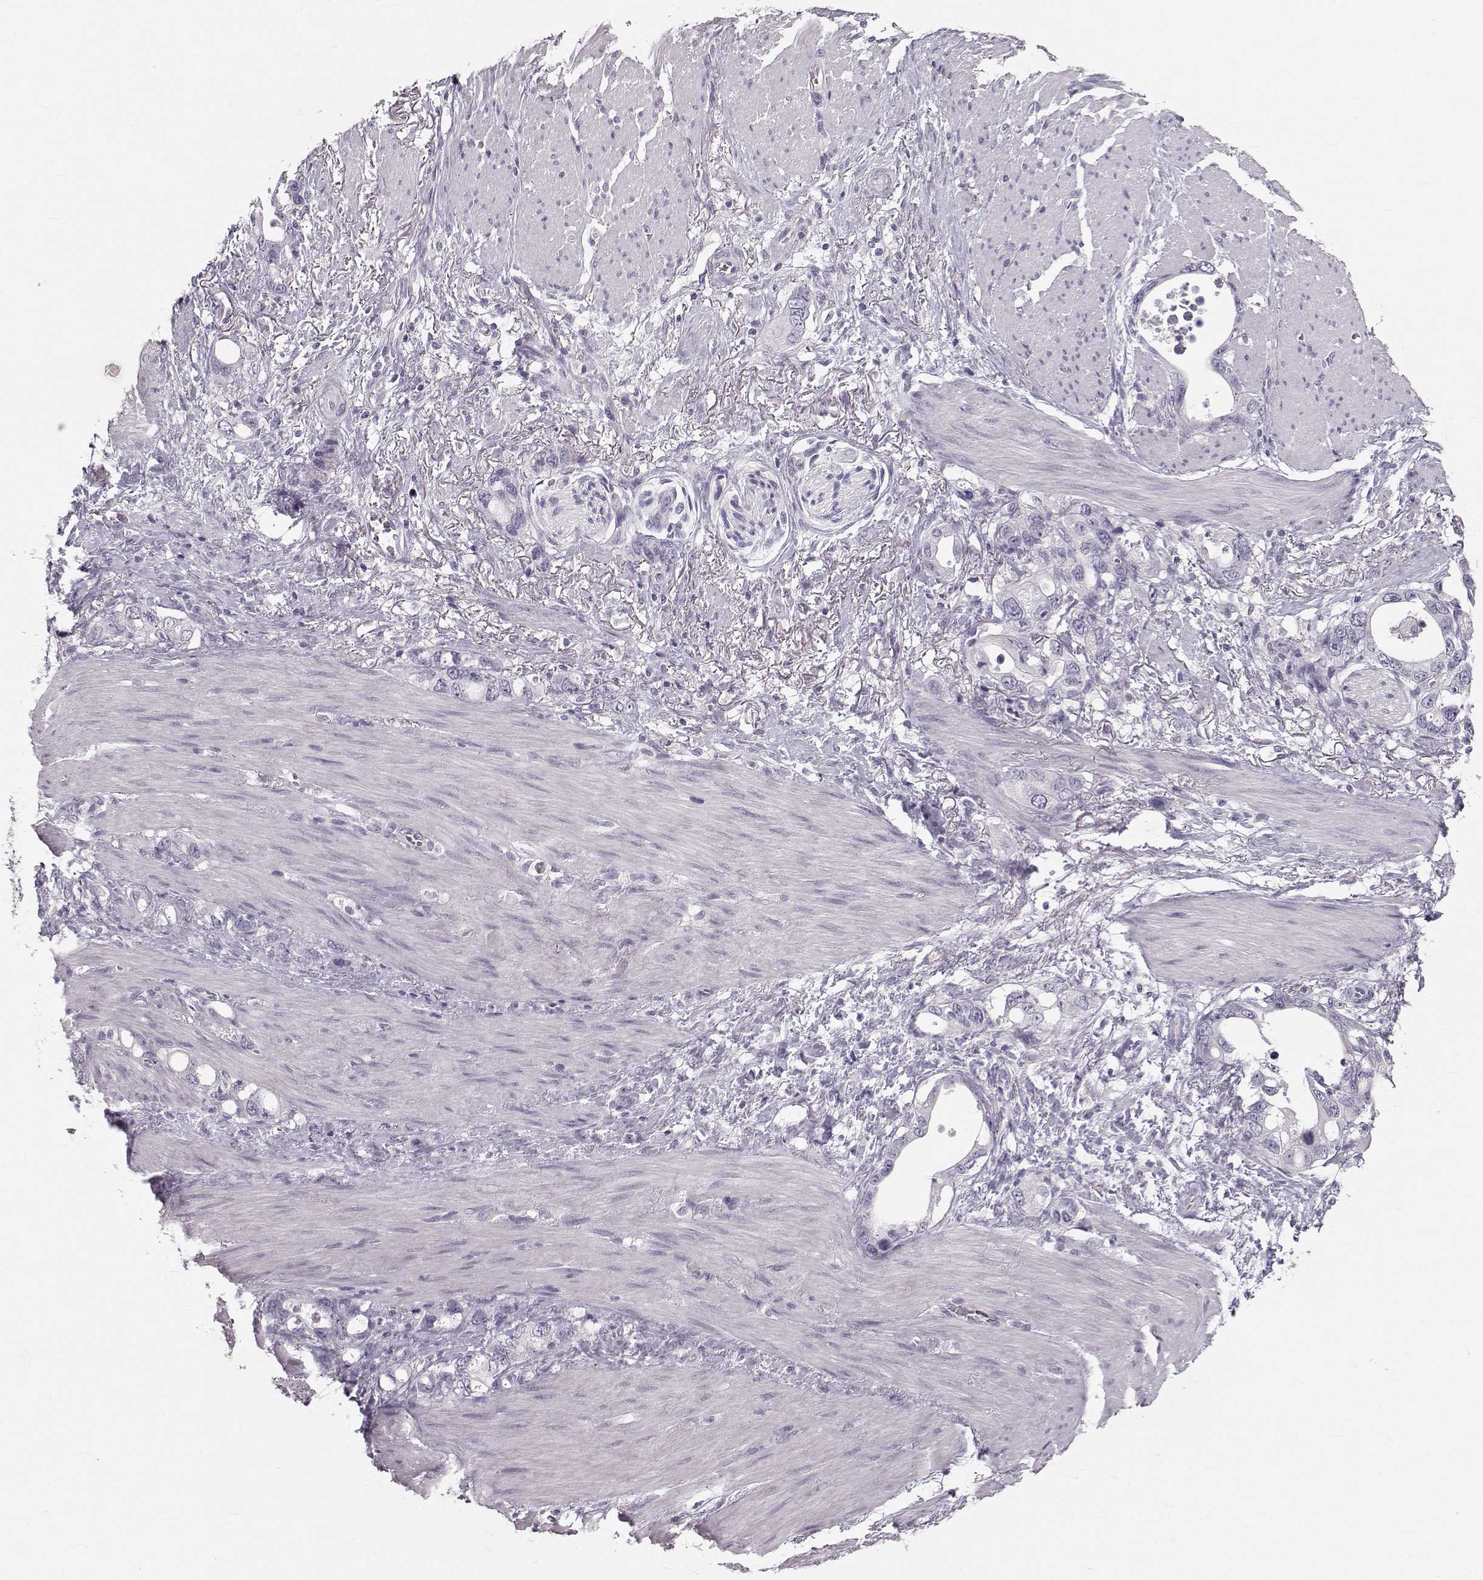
{"staining": {"intensity": "negative", "quantity": "none", "location": "none"}, "tissue": "stomach cancer", "cell_type": "Tumor cells", "image_type": "cancer", "snomed": [{"axis": "morphology", "description": "Adenocarcinoma, NOS"}, {"axis": "topography", "description": "Stomach, upper"}], "caption": "Tumor cells are negative for brown protein staining in stomach cancer (adenocarcinoma).", "gene": "OIP5", "patient": {"sex": "male", "age": 74}}